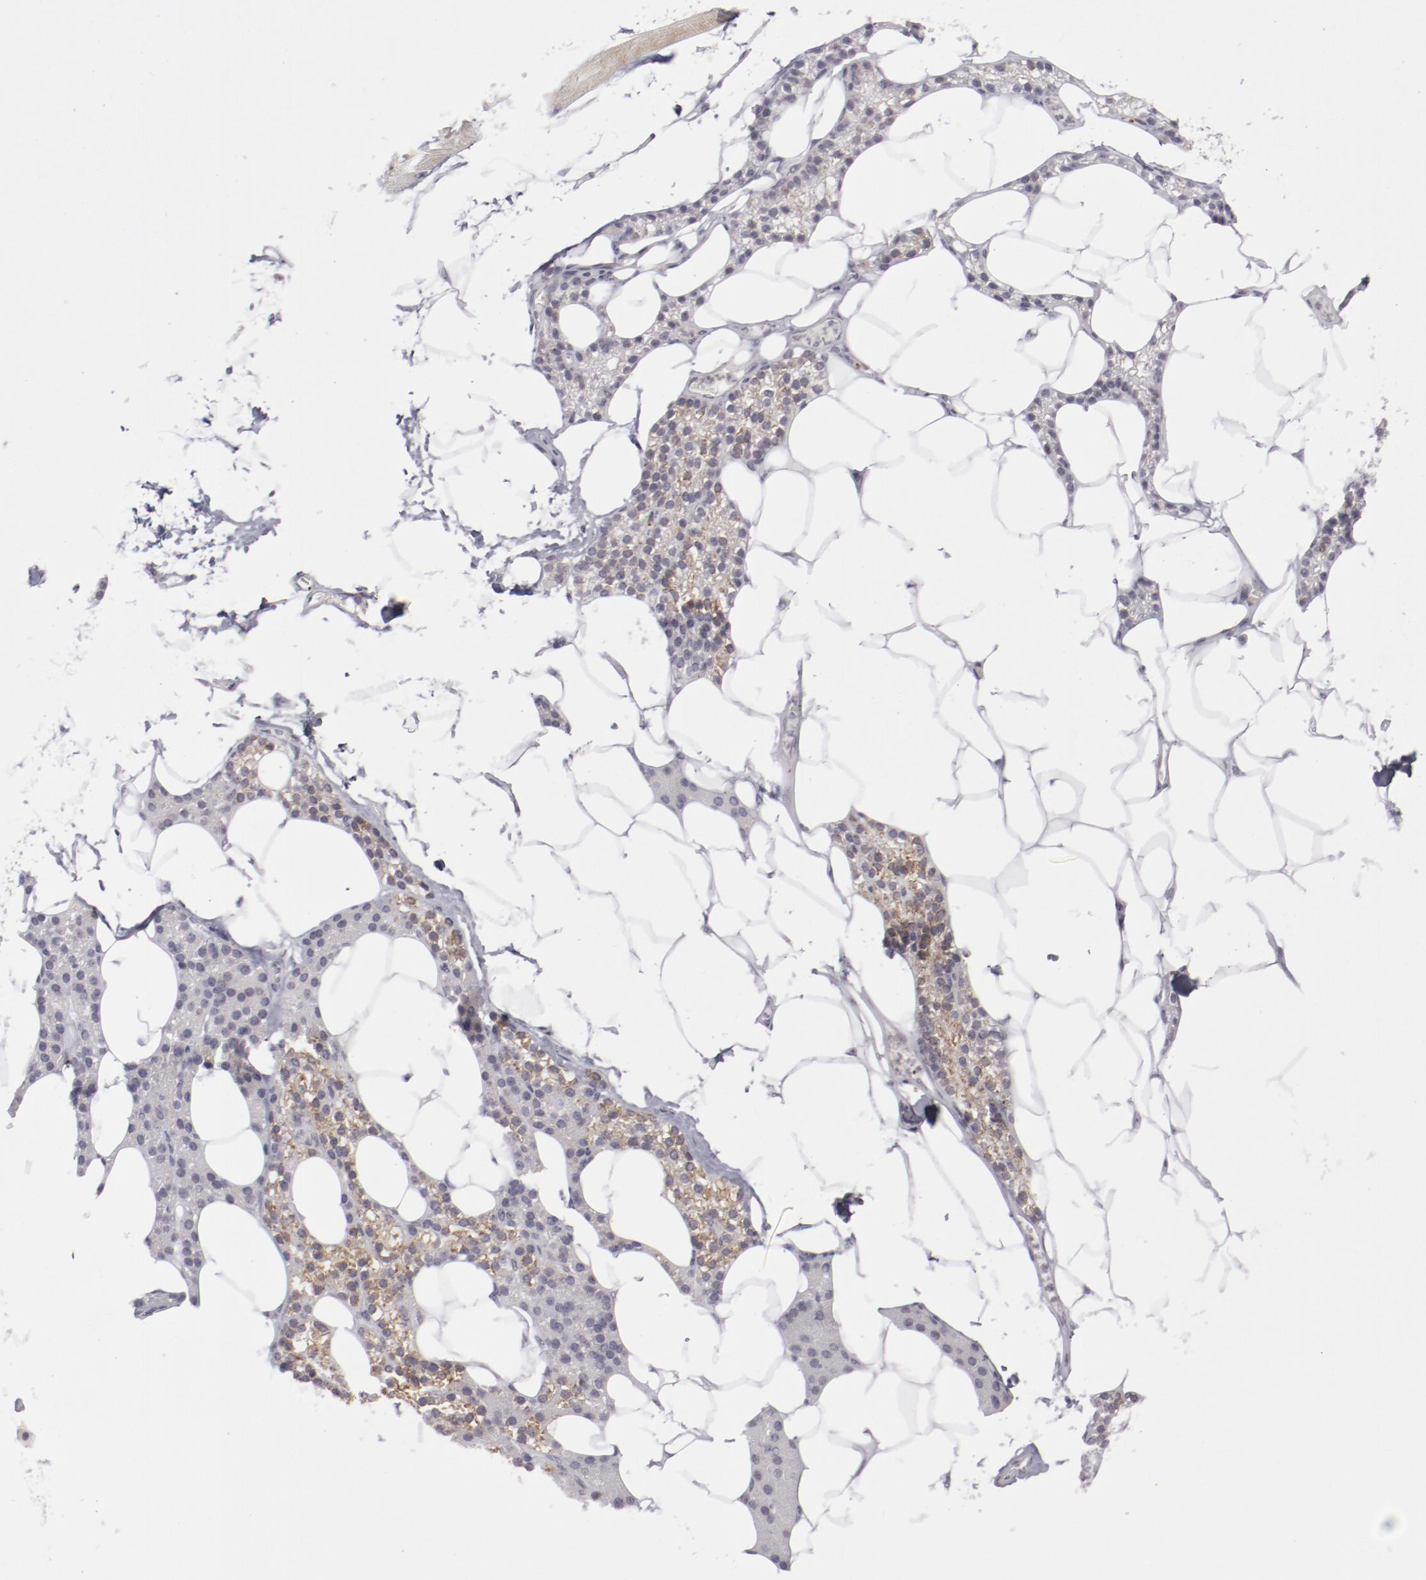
{"staining": {"intensity": "negative", "quantity": "none", "location": "none"}, "tissue": "skeletal muscle", "cell_type": "Myocytes", "image_type": "normal", "snomed": [{"axis": "morphology", "description": "Normal tissue, NOS"}, {"axis": "topography", "description": "Skeletal muscle"}, {"axis": "topography", "description": "Parathyroid gland"}], "caption": "Myocytes show no significant protein expression in normal skeletal muscle.", "gene": "LEF1", "patient": {"sex": "female", "age": 37}}